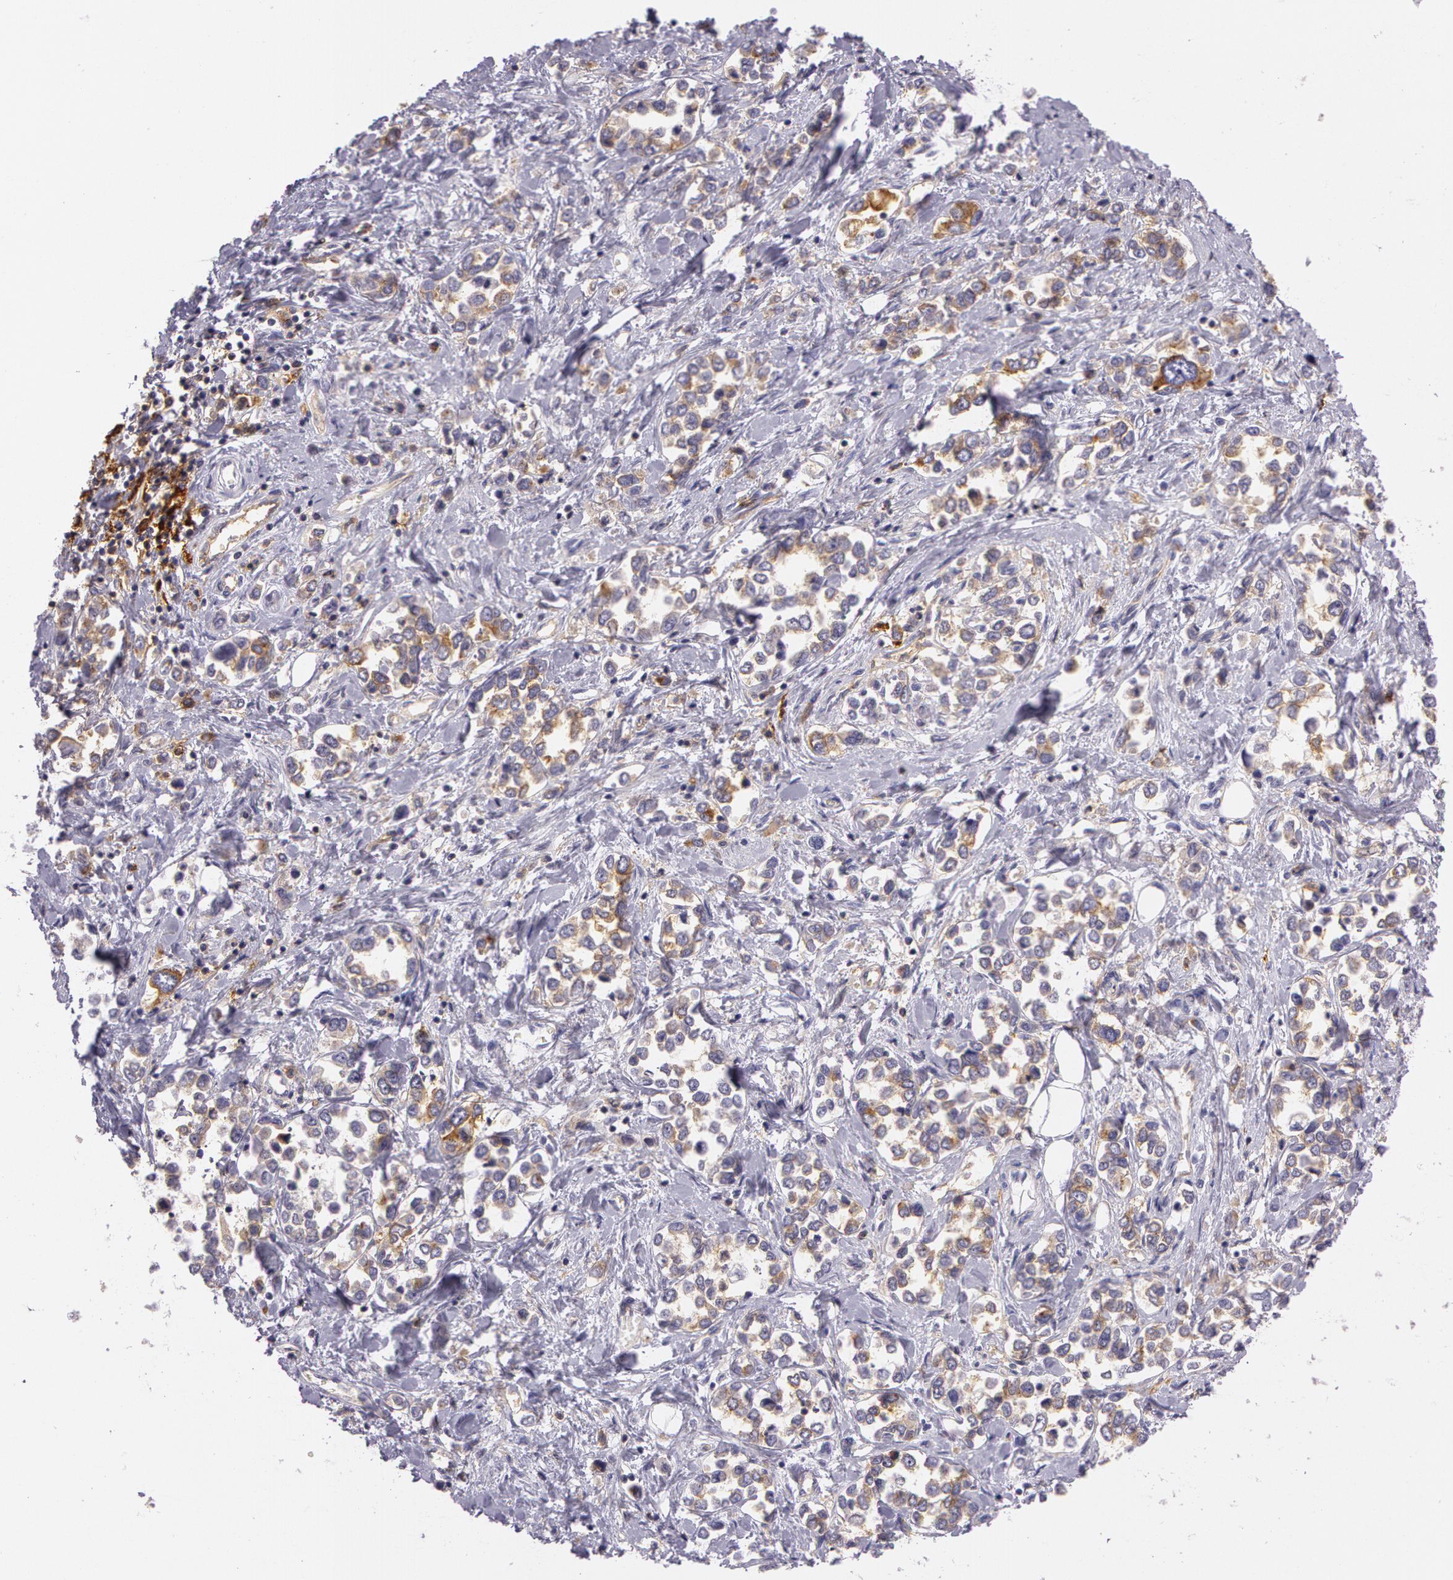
{"staining": {"intensity": "weak", "quantity": ">75%", "location": "cytoplasmic/membranous"}, "tissue": "stomach cancer", "cell_type": "Tumor cells", "image_type": "cancer", "snomed": [{"axis": "morphology", "description": "Adenocarcinoma, NOS"}, {"axis": "topography", "description": "Stomach, upper"}], "caption": "A brown stain highlights weak cytoplasmic/membranous positivity of a protein in human stomach adenocarcinoma tumor cells.", "gene": "LY75", "patient": {"sex": "male", "age": 76}}